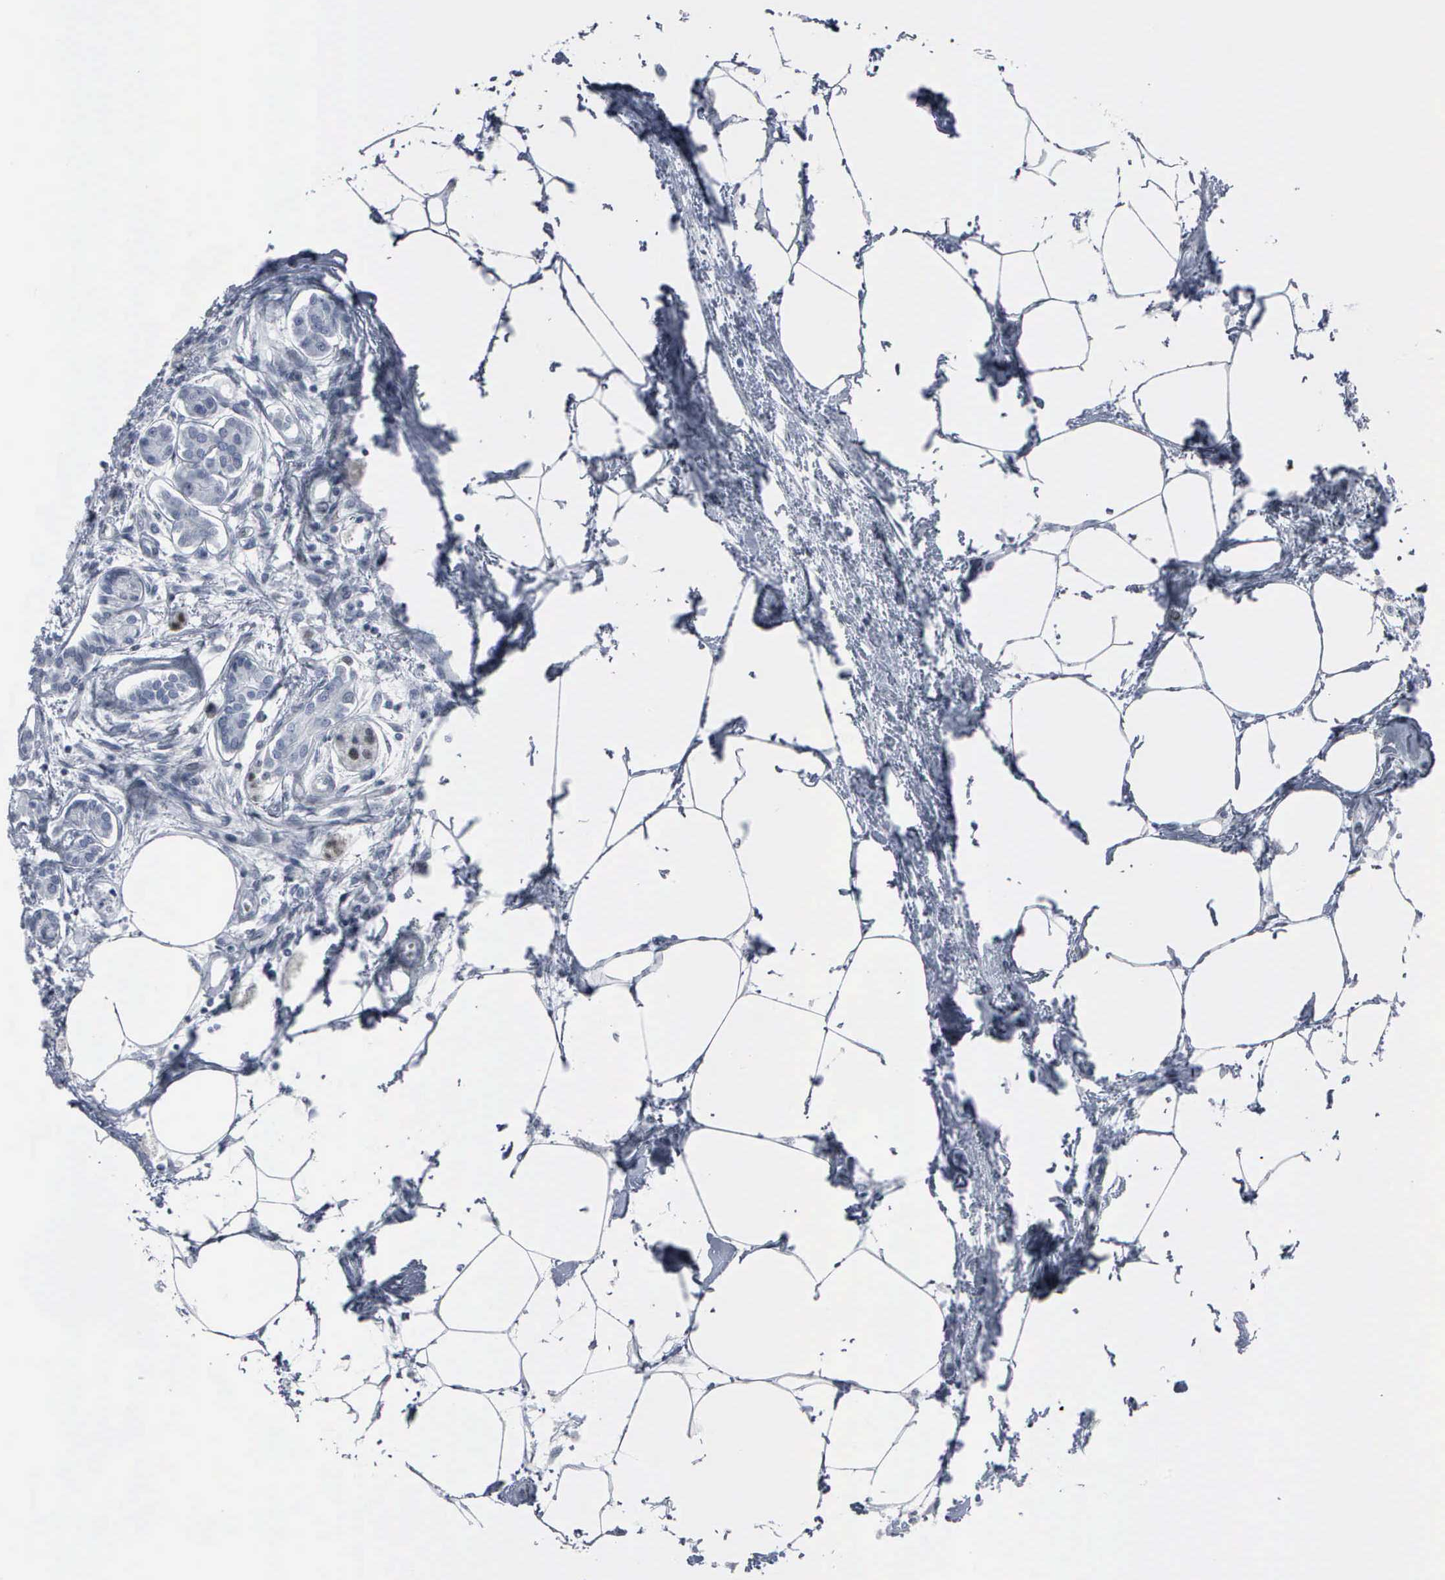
{"staining": {"intensity": "negative", "quantity": "none", "location": "none"}, "tissue": "pancreas", "cell_type": "Exocrine glandular cells", "image_type": "normal", "snomed": [{"axis": "morphology", "description": "Normal tissue, NOS"}, {"axis": "topography", "description": "Pancreas"}, {"axis": "topography", "description": "Duodenum"}], "caption": "There is no significant expression in exocrine glandular cells of pancreas. (DAB immunohistochemistry, high magnification).", "gene": "CCND3", "patient": {"sex": "male", "age": 79}}